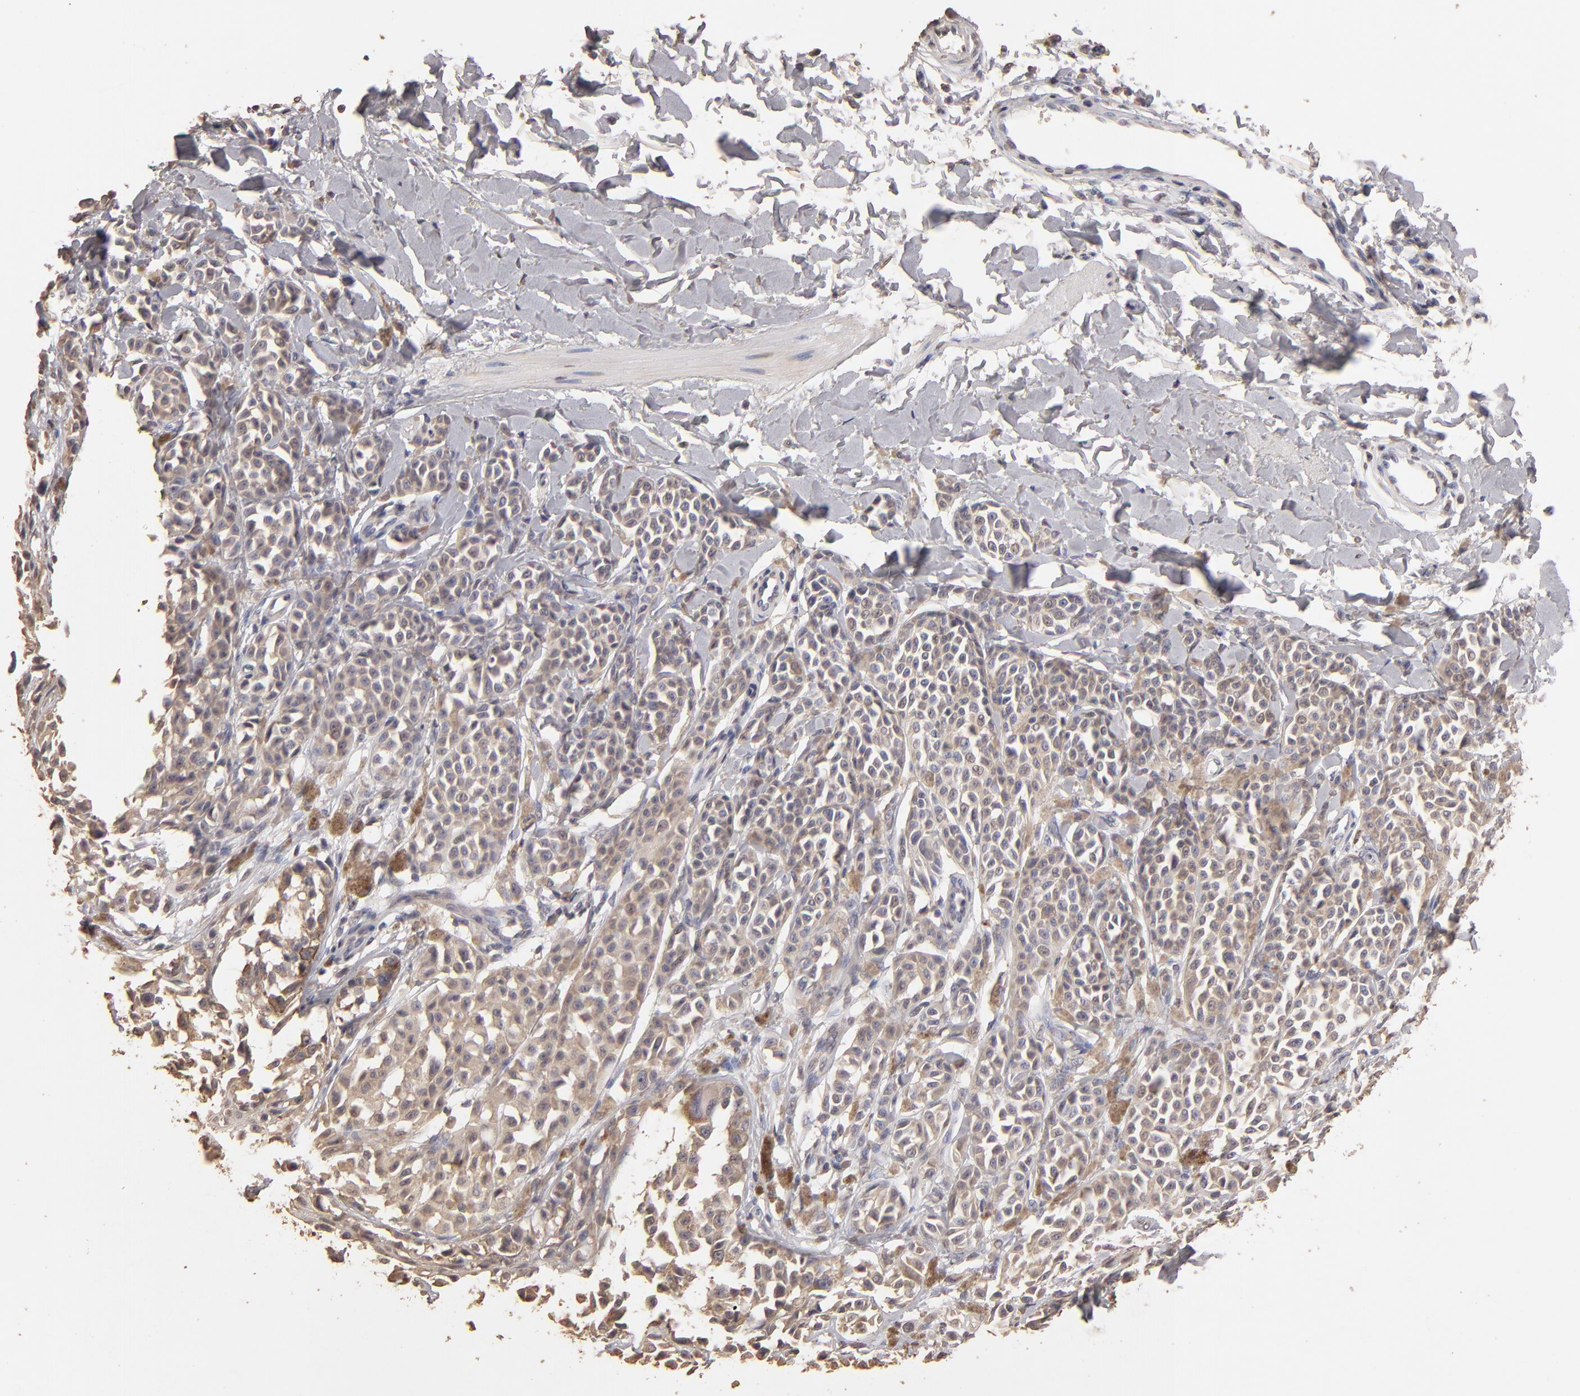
{"staining": {"intensity": "moderate", "quantity": ">75%", "location": "cytoplasmic/membranous"}, "tissue": "melanoma", "cell_type": "Tumor cells", "image_type": "cancer", "snomed": [{"axis": "morphology", "description": "Malignant melanoma, NOS"}, {"axis": "topography", "description": "Skin"}], "caption": "A brown stain labels moderate cytoplasmic/membranous positivity of a protein in human malignant melanoma tumor cells.", "gene": "OPHN1", "patient": {"sex": "female", "age": 38}}